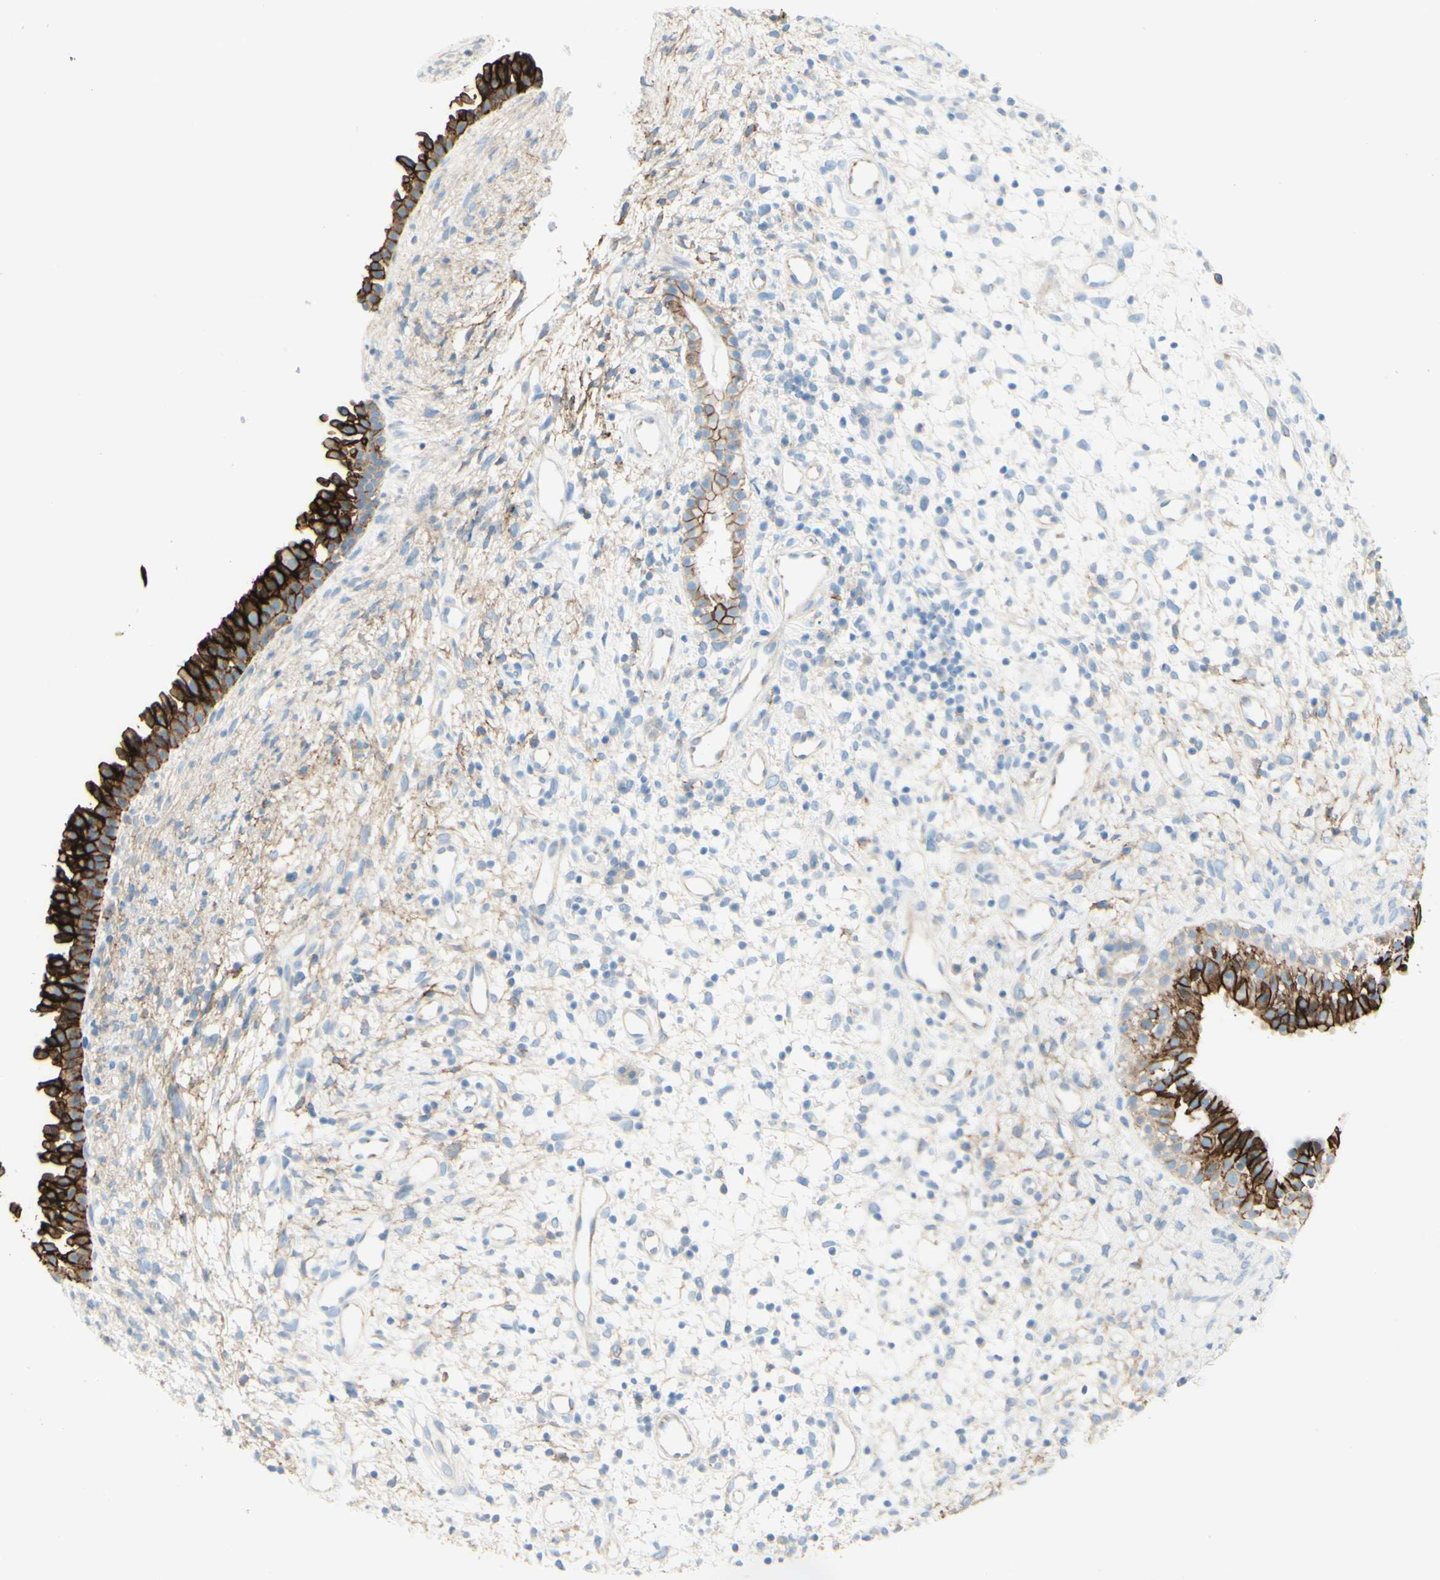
{"staining": {"intensity": "strong", "quantity": ">75%", "location": "cytoplasmic/membranous"}, "tissue": "nasopharynx", "cell_type": "Respiratory epithelial cells", "image_type": "normal", "snomed": [{"axis": "morphology", "description": "Normal tissue, NOS"}, {"axis": "topography", "description": "Nasopharynx"}], "caption": "A brown stain shows strong cytoplasmic/membranous positivity of a protein in respiratory epithelial cells of normal human nasopharynx. (IHC, brightfield microscopy, high magnification).", "gene": "ALCAM", "patient": {"sex": "male", "age": 22}}